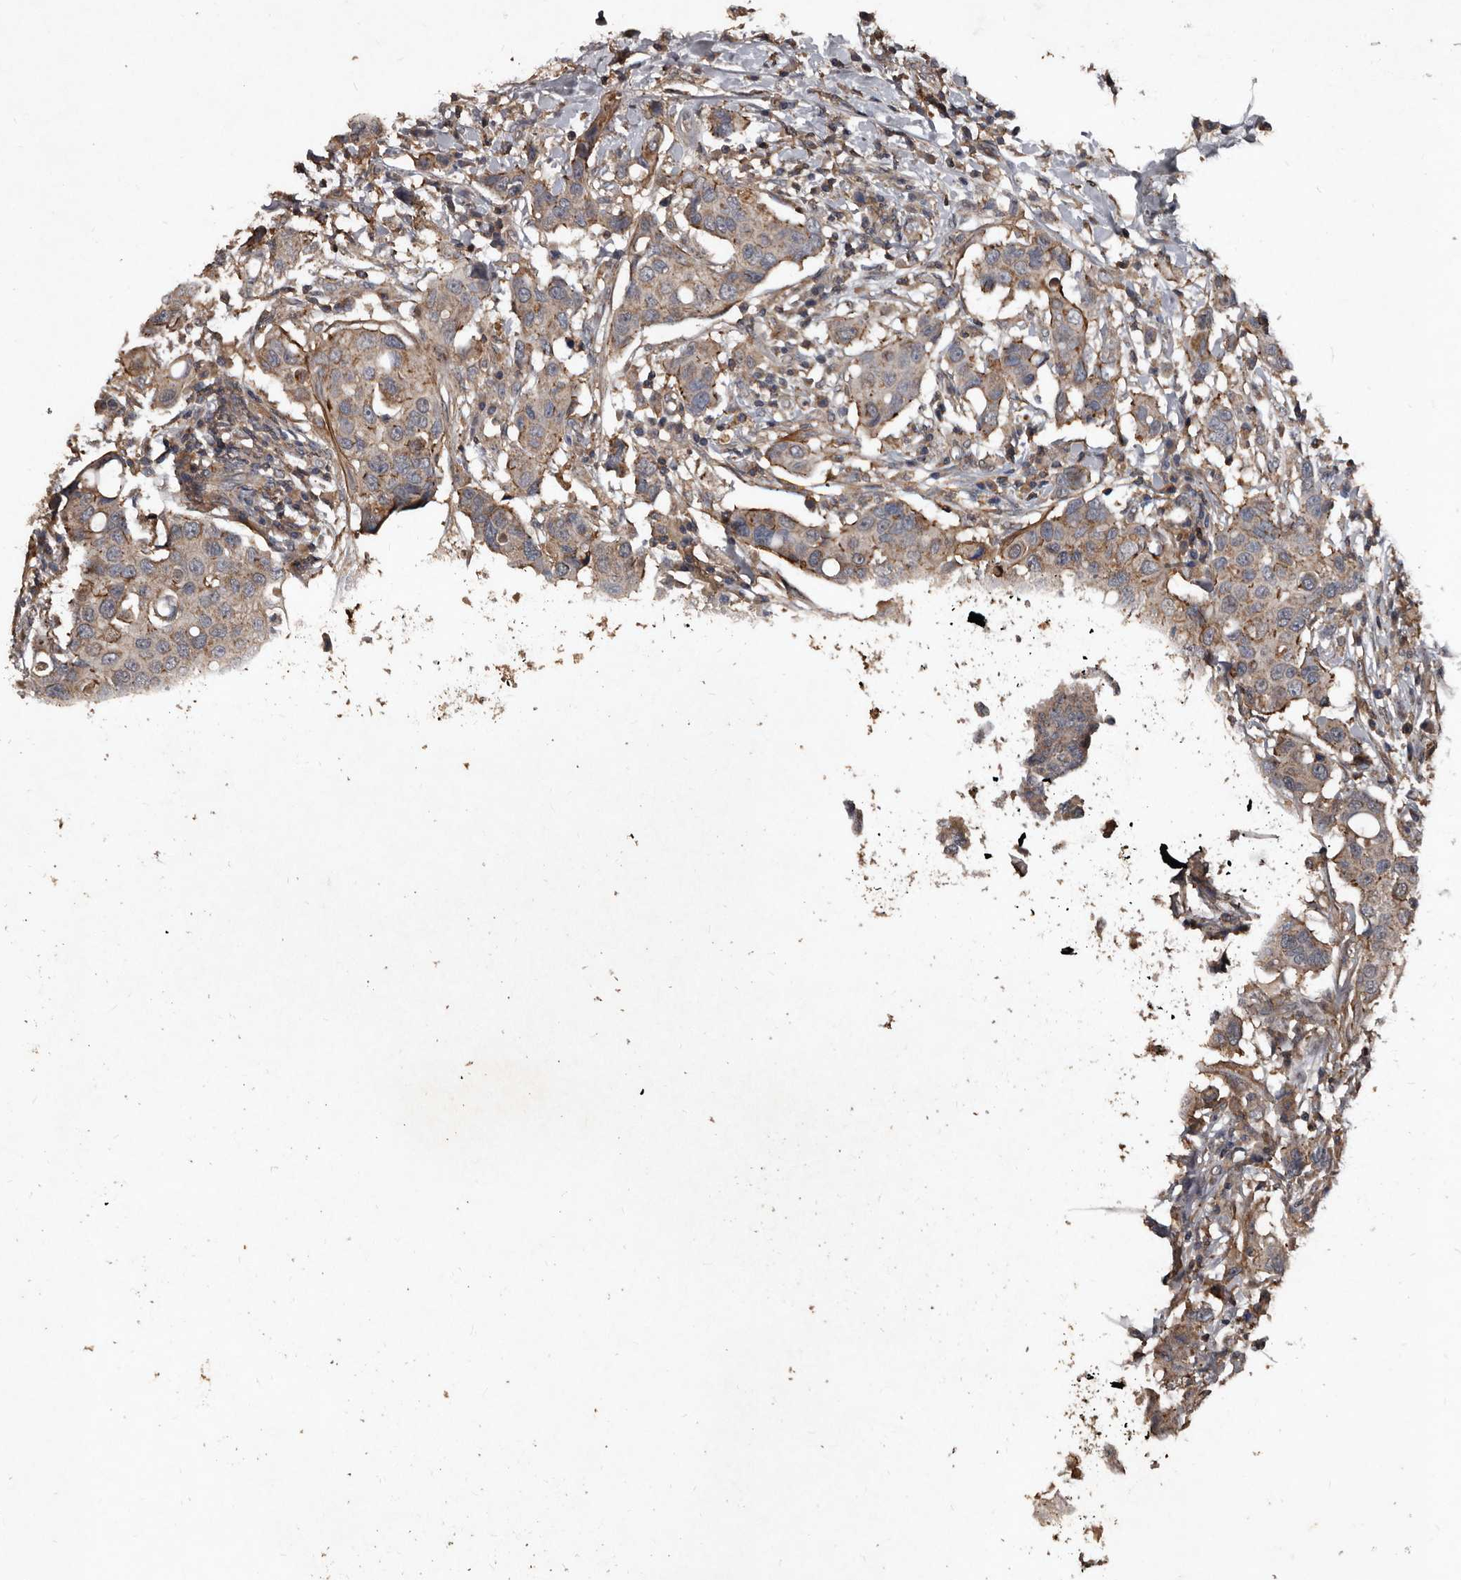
{"staining": {"intensity": "weak", "quantity": ">75%", "location": "cytoplasmic/membranous"}, "tissue": "breast cancer", "cell_type": "Tumor cells", "image_type": "cancer", "snomed": [{"axis": "morphology", "description": "Duct carcinoma"}, {"axis": "topography", "description": "Breast"}], "caption": "An immunohistochemistry photomicrograph of neoplastic tissue is shown. Protein staining in brown labels weak cytoplasmic/membranous positivity in breast invasive ductal carcinoma within tumor cells.", "gene": "GREB1", "patient": {"sex": "female", "age": 27}}